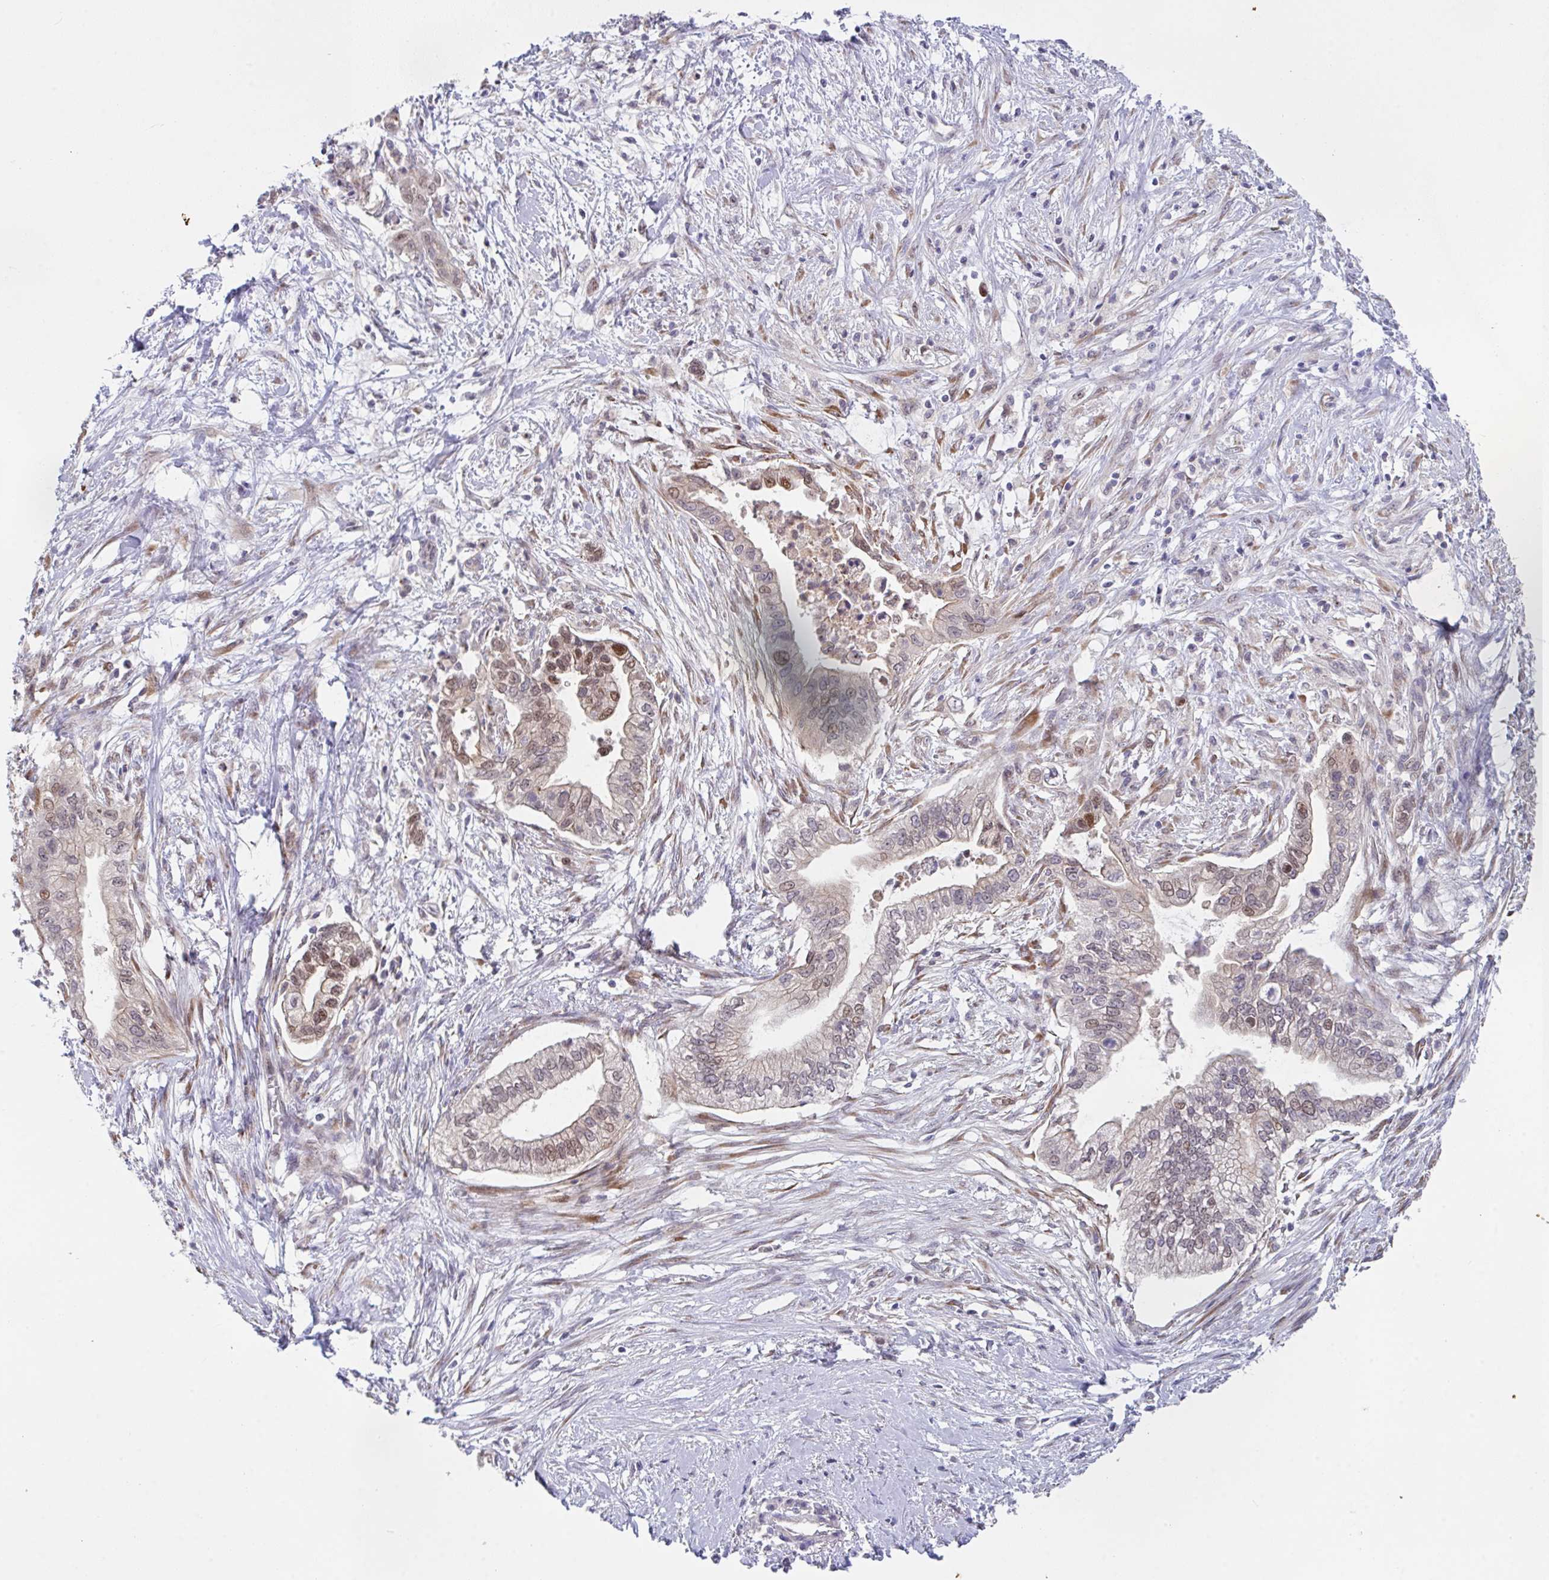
{"staining": {"intensity": "moderate", "quantity": "25%-75%", "location": "cytoplasmic/membranous,nuclear"}, "tissue": "pancreatic cancer", "cell_type": "Tumor cells", "image_type": "cancer", "snomed": [{"axis": "morphology", "description": "Adenocarcinoma, NOS"}, {"axis": "topography", "description": "Pancreas"}], "caption": "DAB (3,3'-diaminobenzidine) immunohistochemical staining of human pancreatic cancer shows moderate cytoplasmic/membranous and nuclear protein expression in approximately 25%-75% of tumor cells.", "gene": "RBM18", "patient": {"sex": "male", "age": 70}}